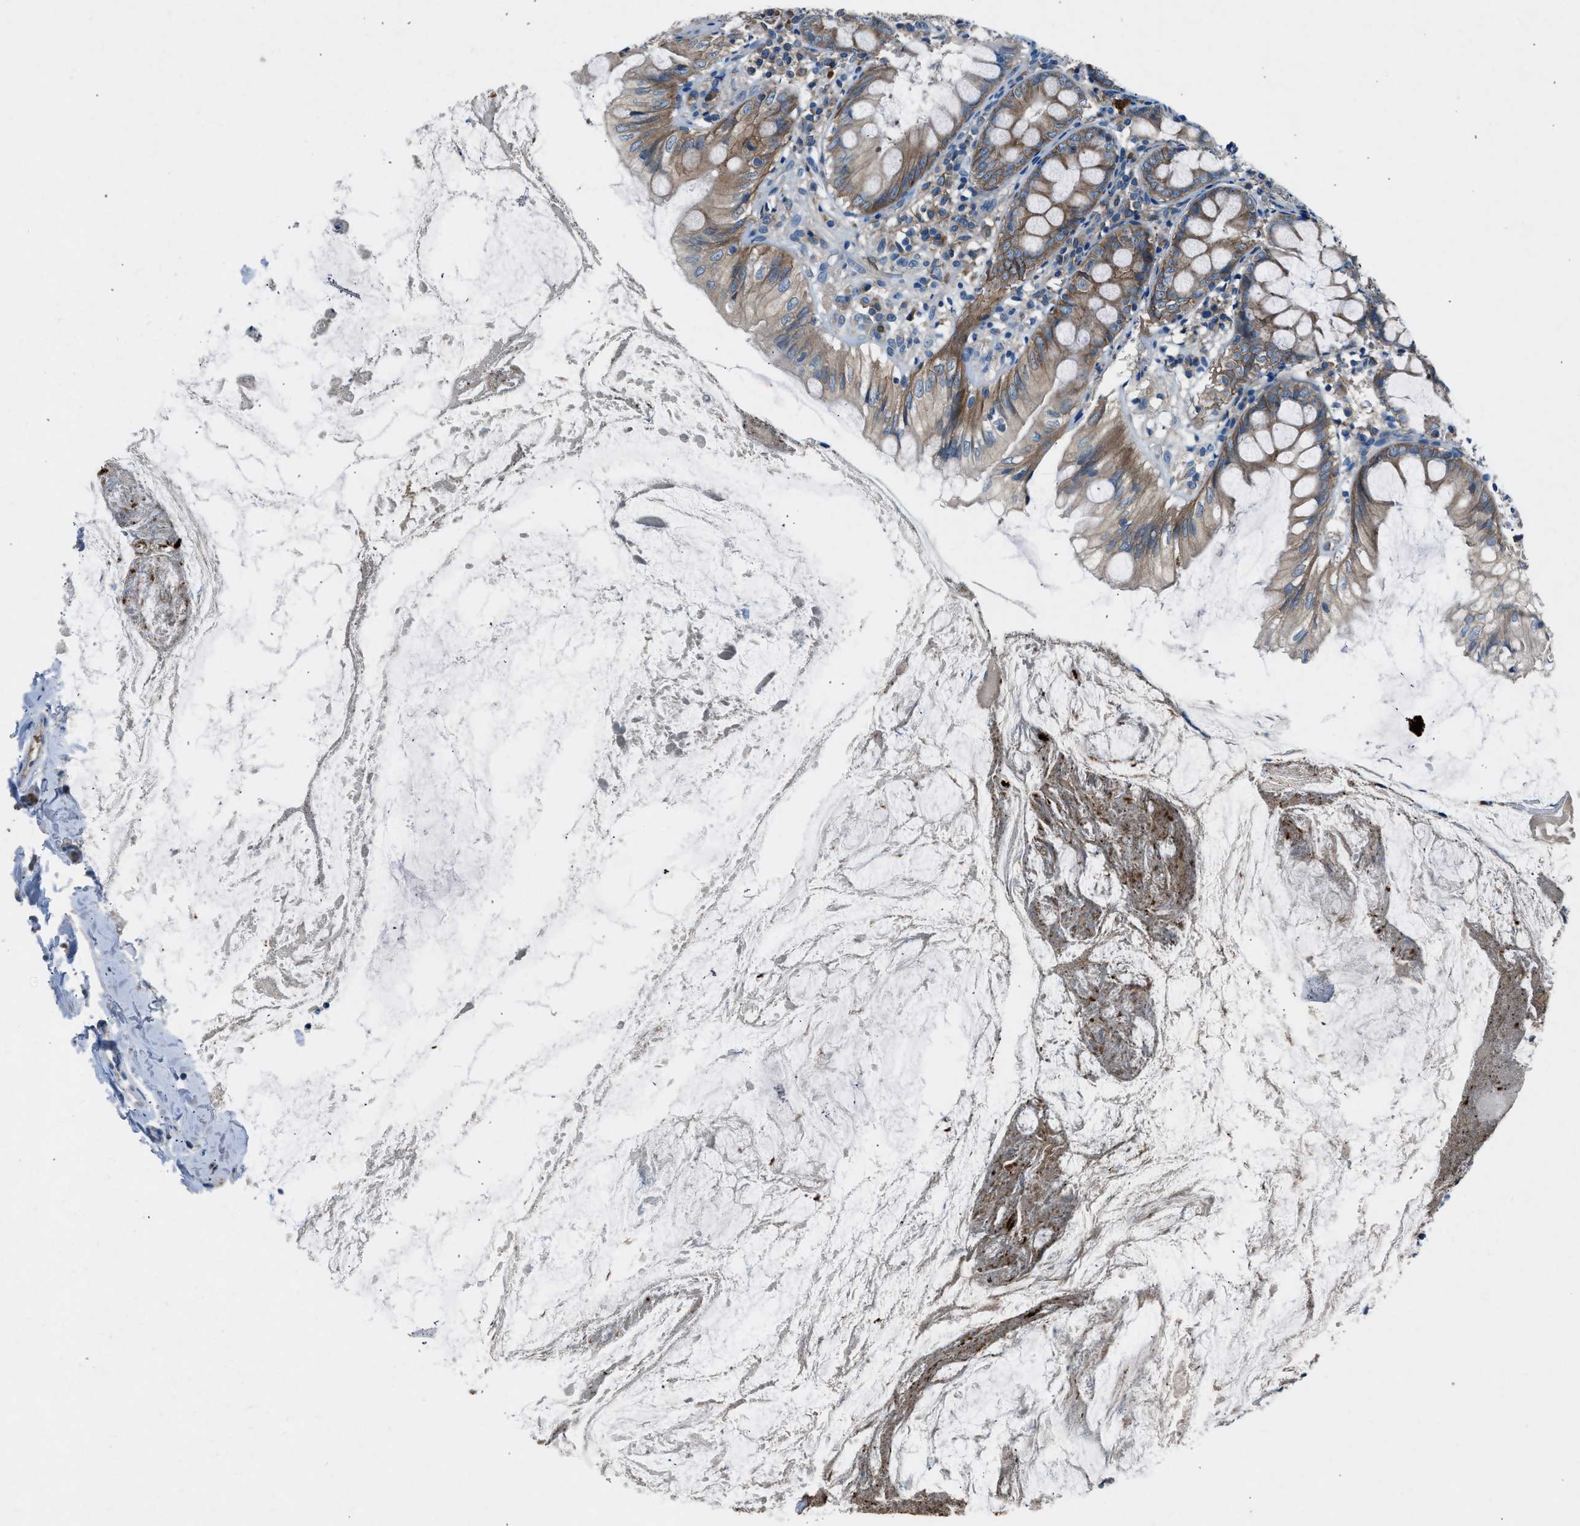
{"staining": {"intensity": "moderate", "quantity": ">75%", "location": "cytoplasmic/membranous"}, "tissue": "appendix", "cell_type": "Glandular cells", "image_type": "normal", "snomed": [{"axis": "morphology", "description": "Normal tissue, NOS"}, {"axis": "topography", "description": "Appendix"}], "caption": "Human appendix stained for a protein (brown) exhibits moderate cytoplasmic/membranous positive staining in approximately >75% of glandular cells.", "gene": "BMP1", "patient": {"sex": "female", "age": 77}}